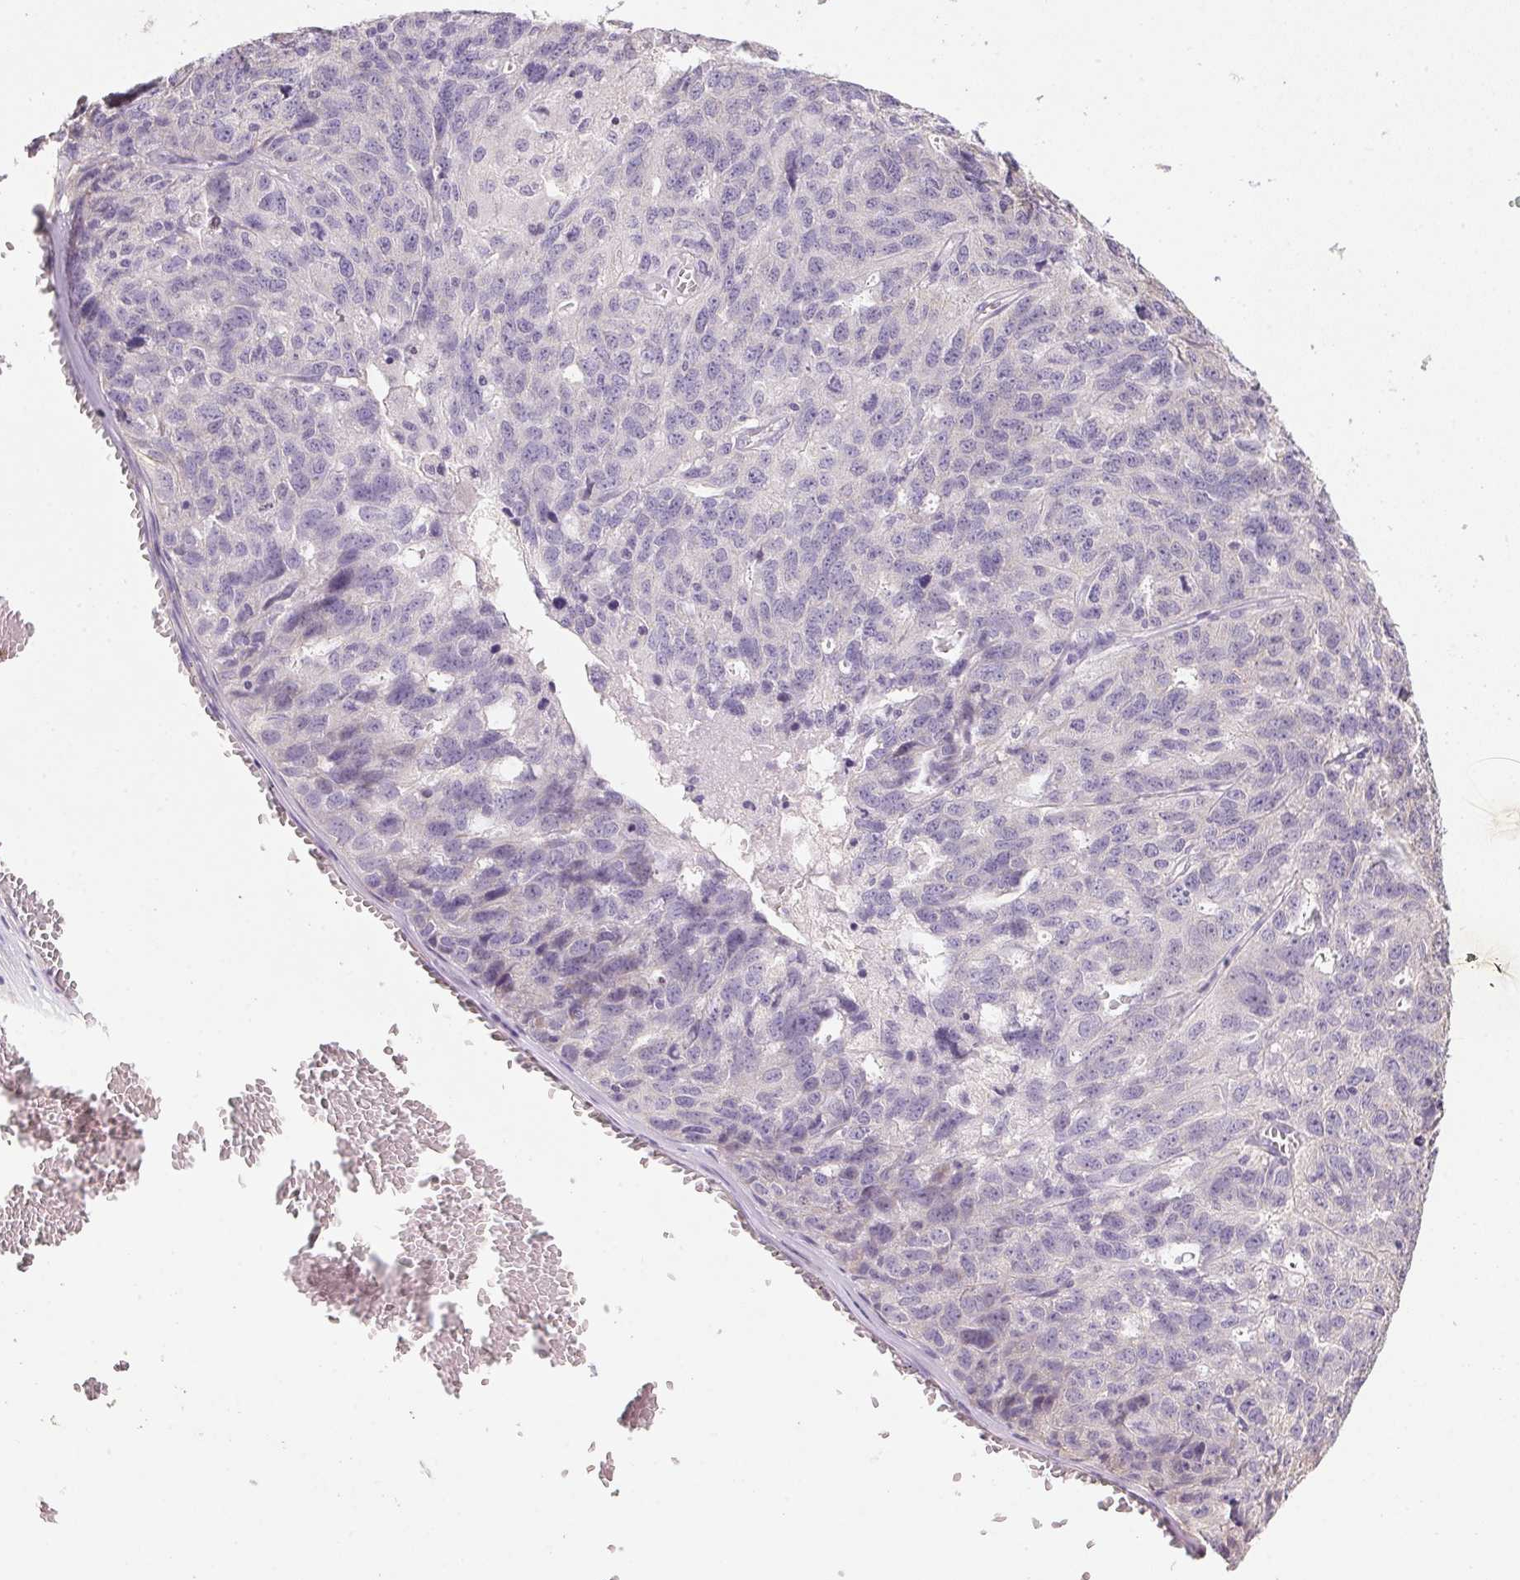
{"staining": {"intensity": "negative", "quantity": "none", "location": "none"}, "tissue": "ovarian cancer", "cell_type": "Tumor cells", "image_type": "cancer", "snomed": [{"axis": "morphology", "description": "Cystadenocarcinoma, serous, NOS"}, {"axis": "topography", "description": "Ovary"}], "caption": "There is no significant staining in tumor cells of ovarian cancer.", "gene": "SPACA9", "patient": {"sex": "female", "age": 71}}